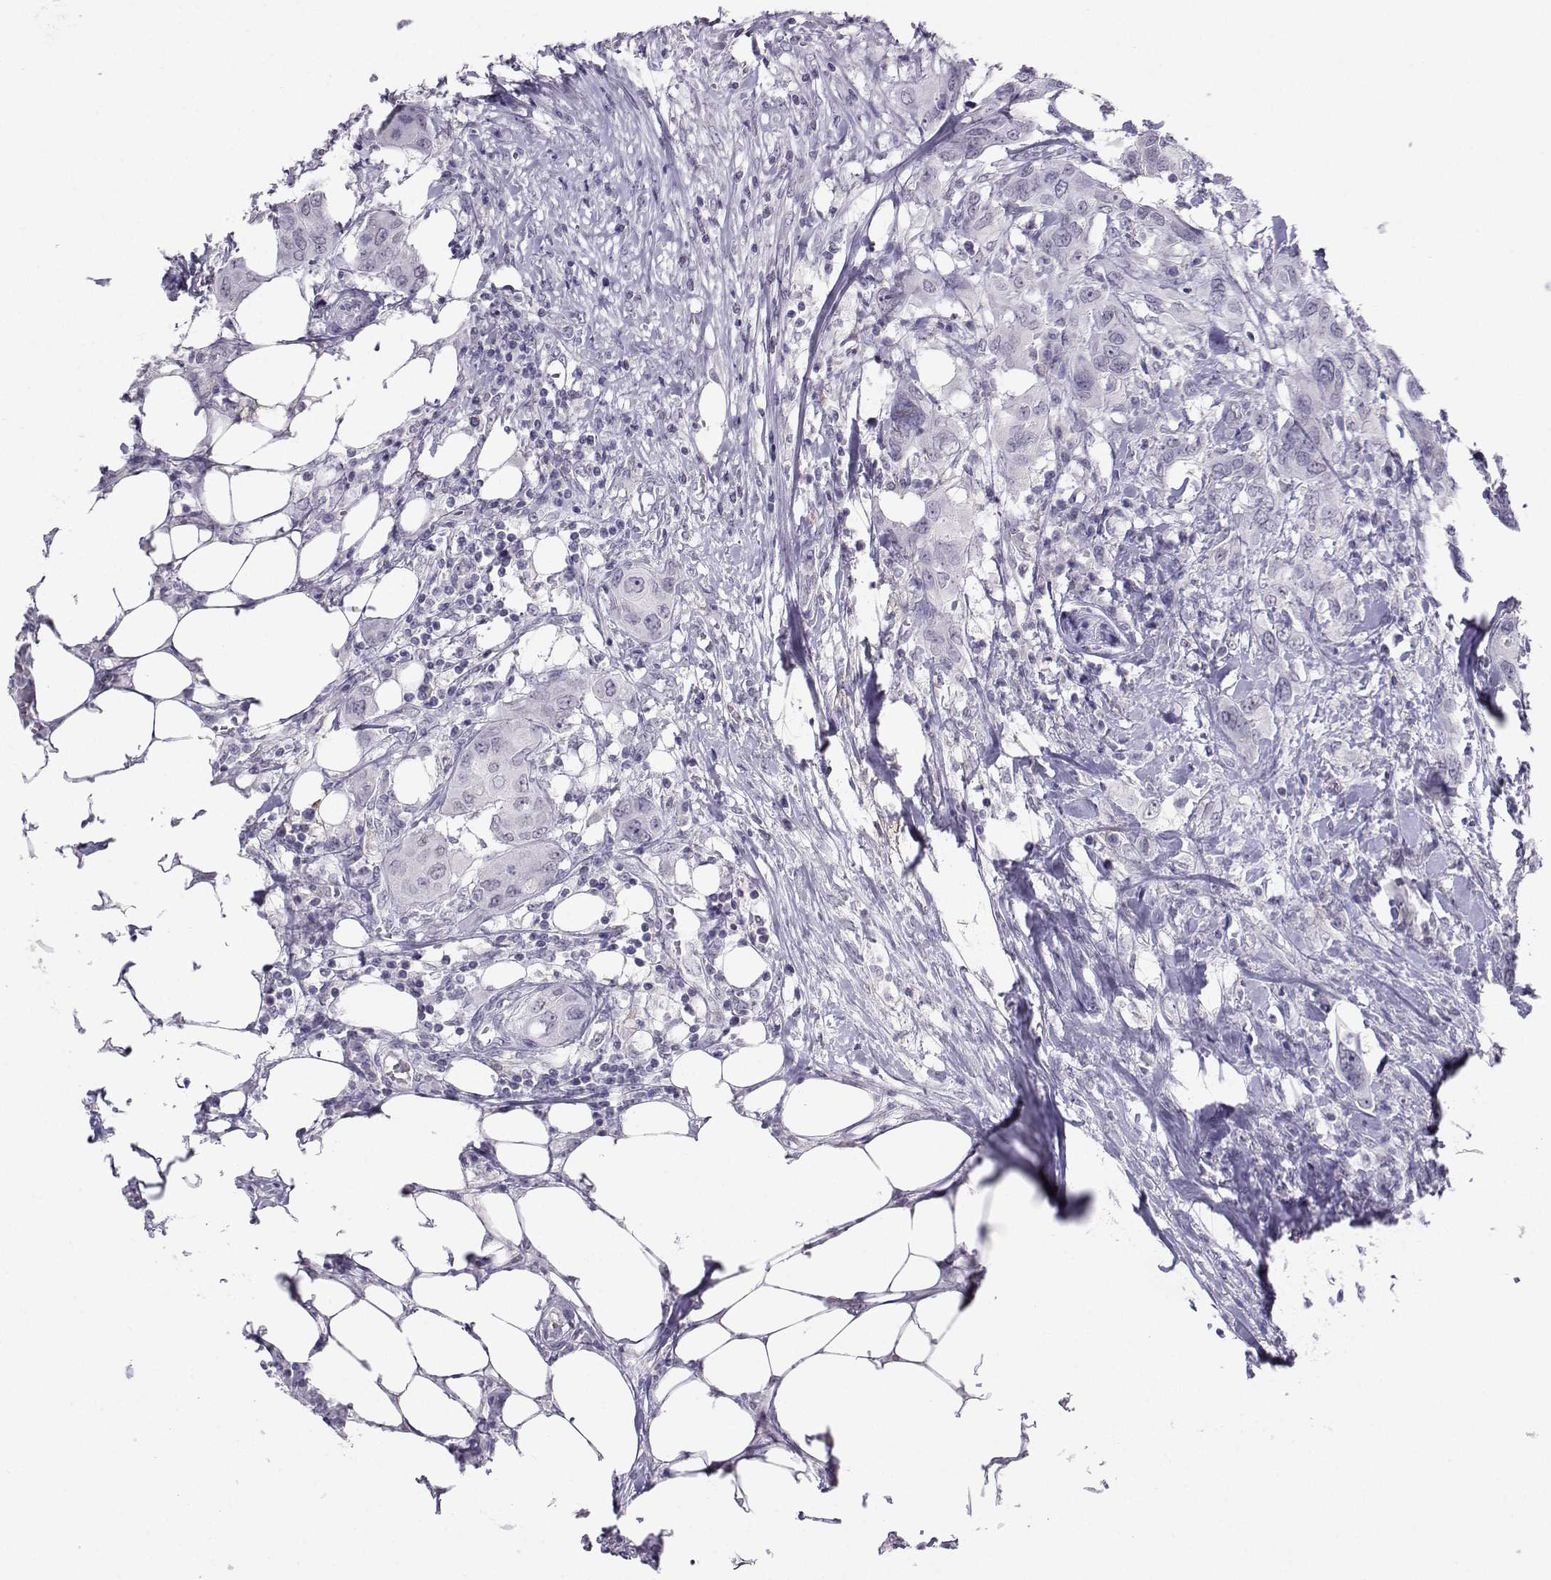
{"staining": {"intensity": "negative", "quantity": "none", "location": "none"}, "tissue": "urothelial cancer", "cell_type": "Tumor cells", "image_type": "cancer", "snomed": [{"axis": "morphology", "description": "Urothelial carcinoma, NOS"}, {"axis": "morphology", "description": "Urothelial carcinoma, High grade"}, {"axis": "topography", "description": "Urinary bladder"}], "caption": "Immunohistochemistry (IHC) micrograph of human transitional cell carcinoma stained for a protein (brown), which demonstrates no positivity in tumor cells.", "gene": "LHX1", "patient": {"sex": "male", "age": 63}}